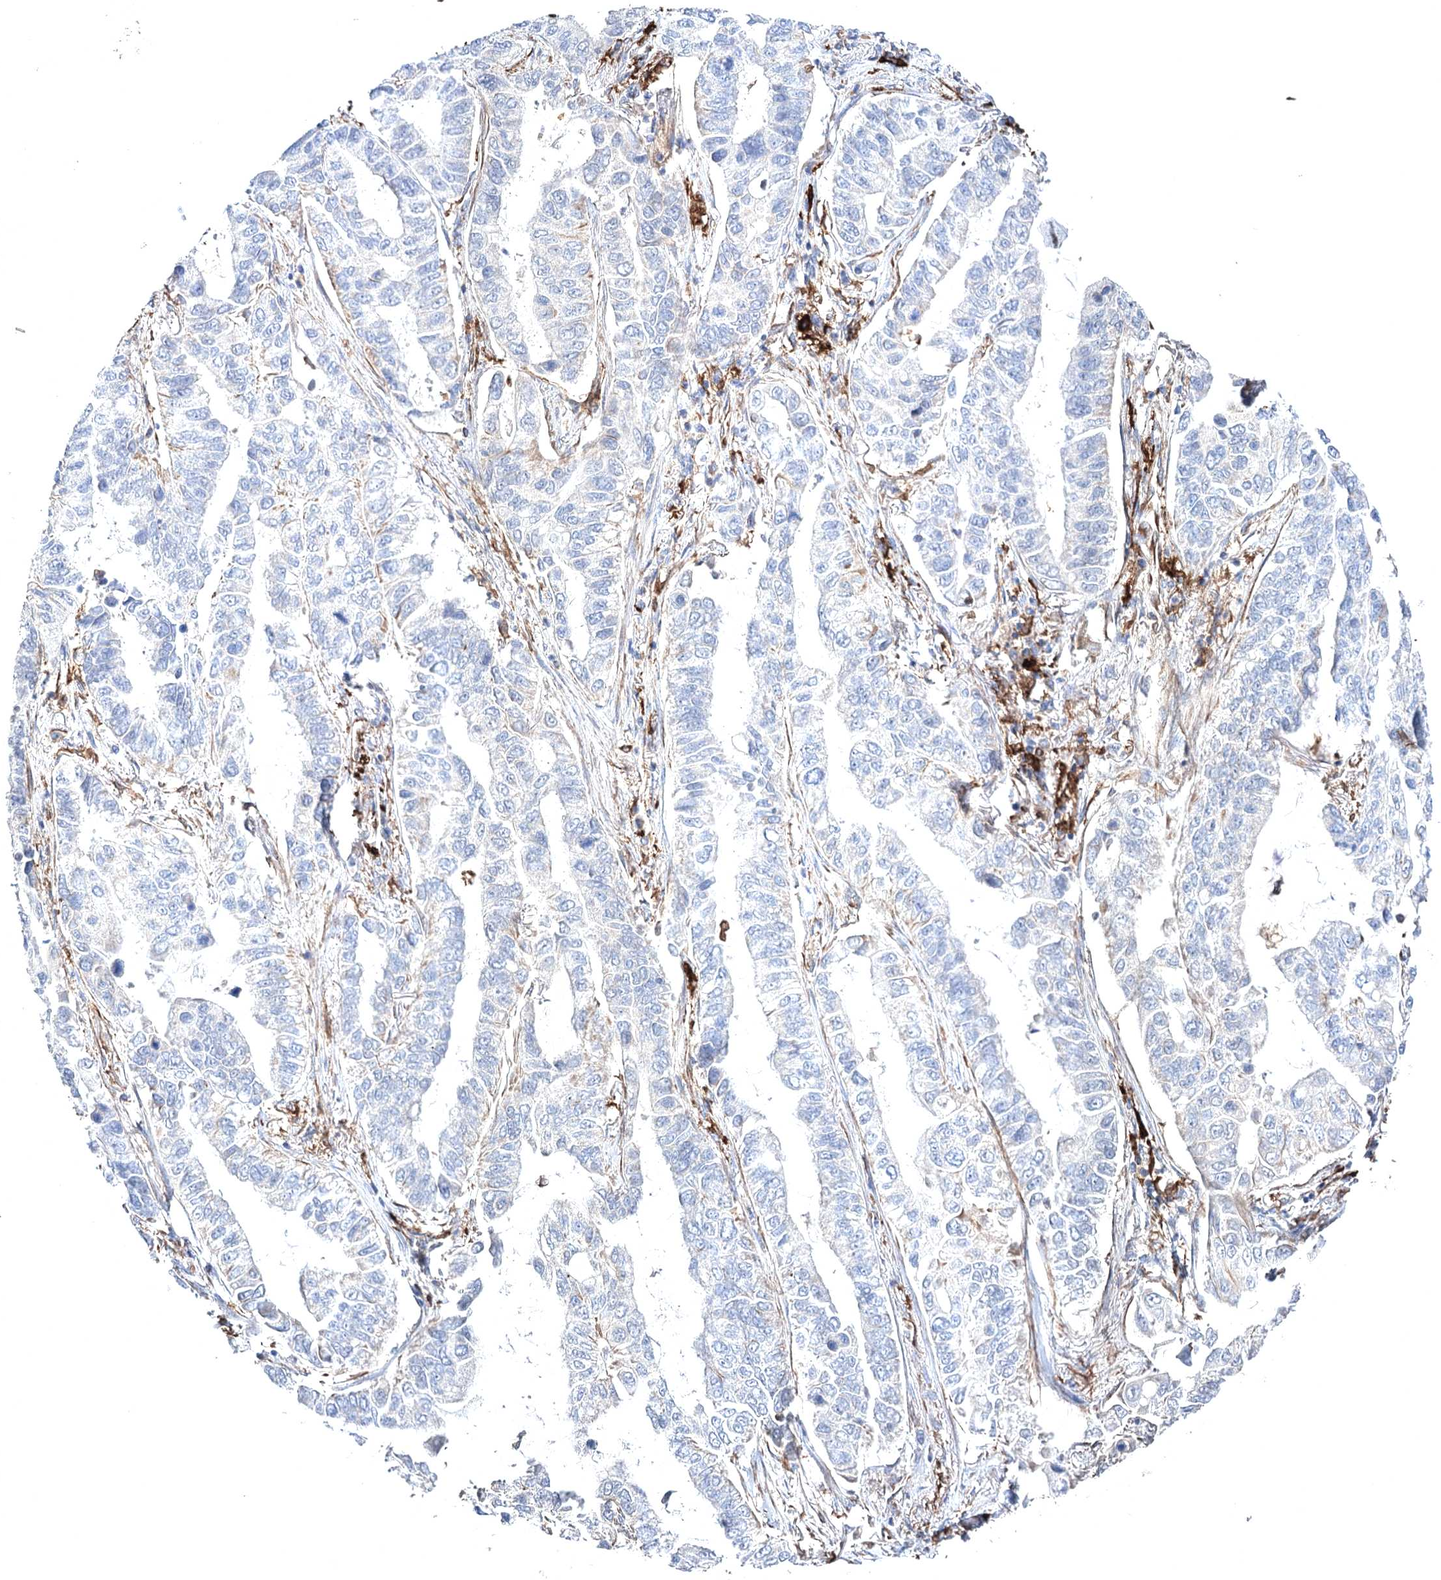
{"staining": {"intensity": "negative", "quantity": "none", "location": "none"}, "tissue": "lung cancer", "cell_type": "Tumor cells", "image_type": "cancer", "snomed": [{"axis": "morphology", "description": "Adenocarcinoma, NOS"}, {"axis": "topography", "description": "Lung"}], "caption": "DAB (3,3'-diaminobenzidine) immunohistochemical staining of human lung cancer (adenocarcinoma) reveals no significant expression in tumor cells. The staining was performed using DAB (3,3'-diaminobenzidine) to visualize the protein expression in brown, while the nuclei were stained in blue with hematoxylin (Magnification: 20x).", "gene": "CLEC4M", "patient": {"sex": "male", "age": 64}}